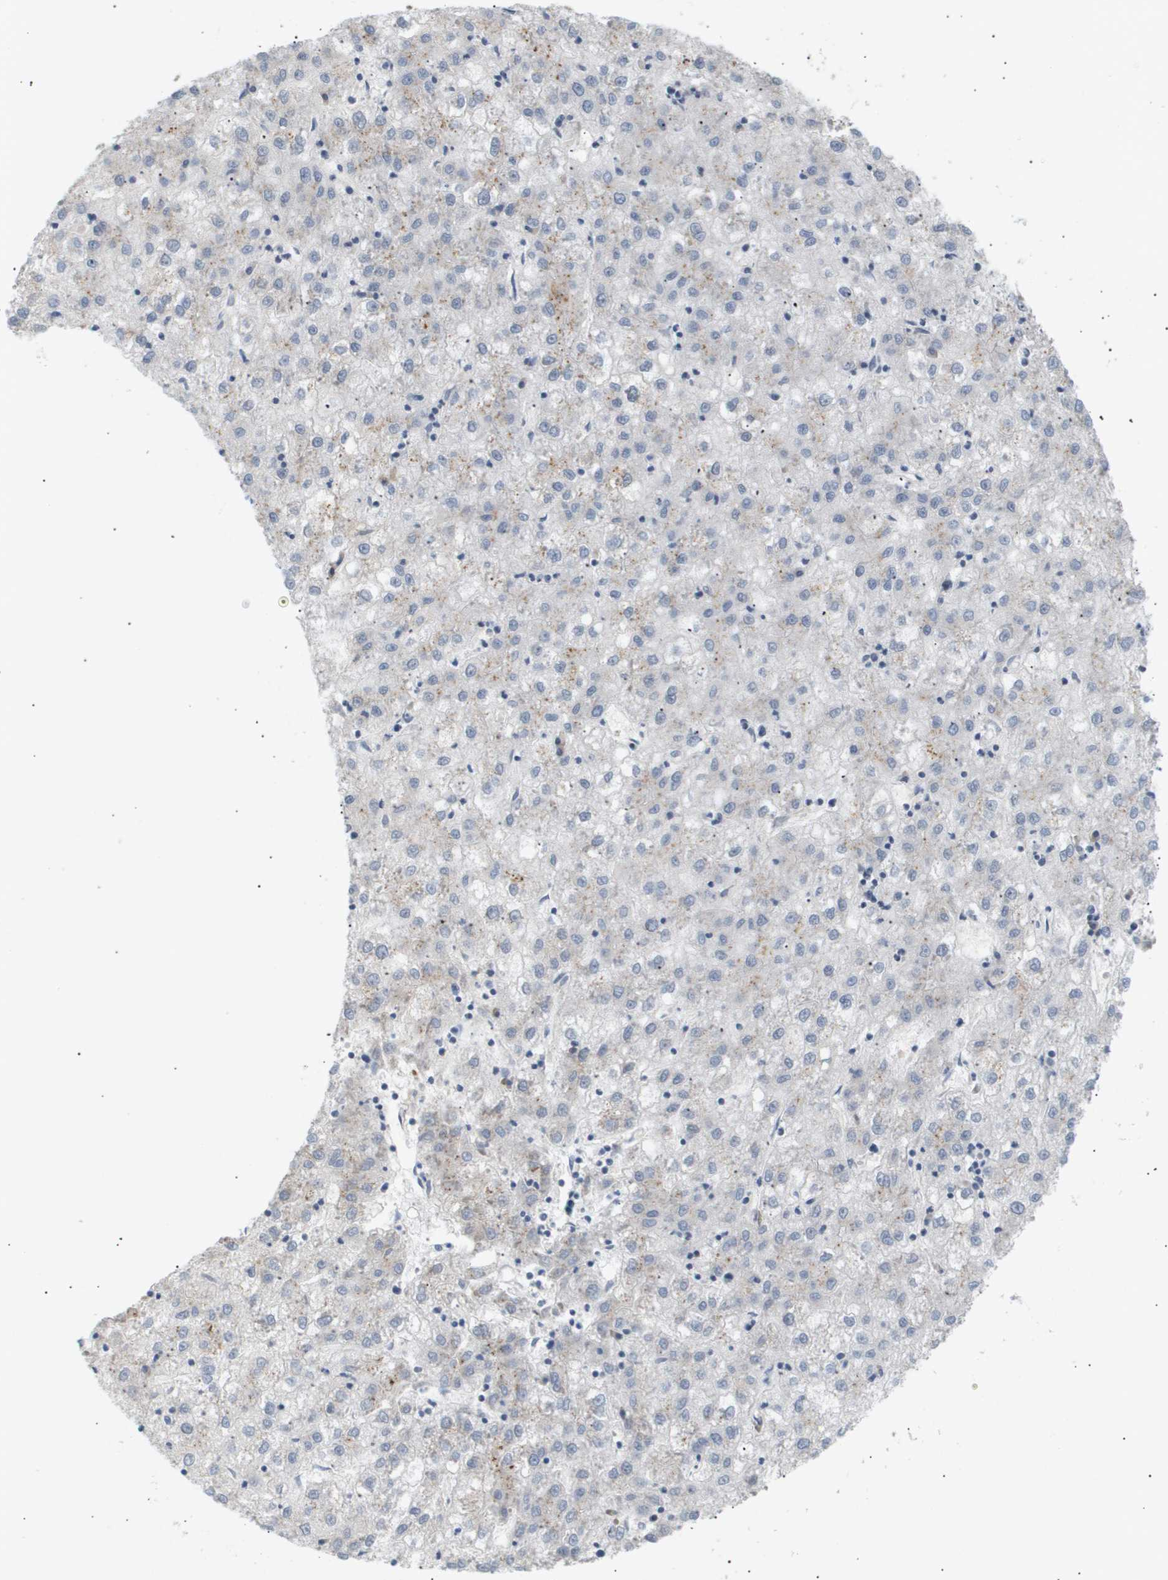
{"staining": {"intensity": "negative", "quantity": "none", "location": "none"}, "tissue": "liver cancer", "cell_type": "Tumor cells", "image_type": "cancer", "snomed": [{"axis": "morphology", "description": "Carcinoma, Hepatocellular, NOS"}, {"axis": "topography", "description": "Liver"}], "caption": "Photomicrograph shows no protein expression in tumor cells of hepatocellular carcinoma (liver) tissue. The staining was performed using DAB to visualize the protein expression in brown, while the nuclei were stained in blue with hematoxylin (Magnification: 20x).", "gene": "CORO2B", "patient": {"sex": "male", "age": 72}}